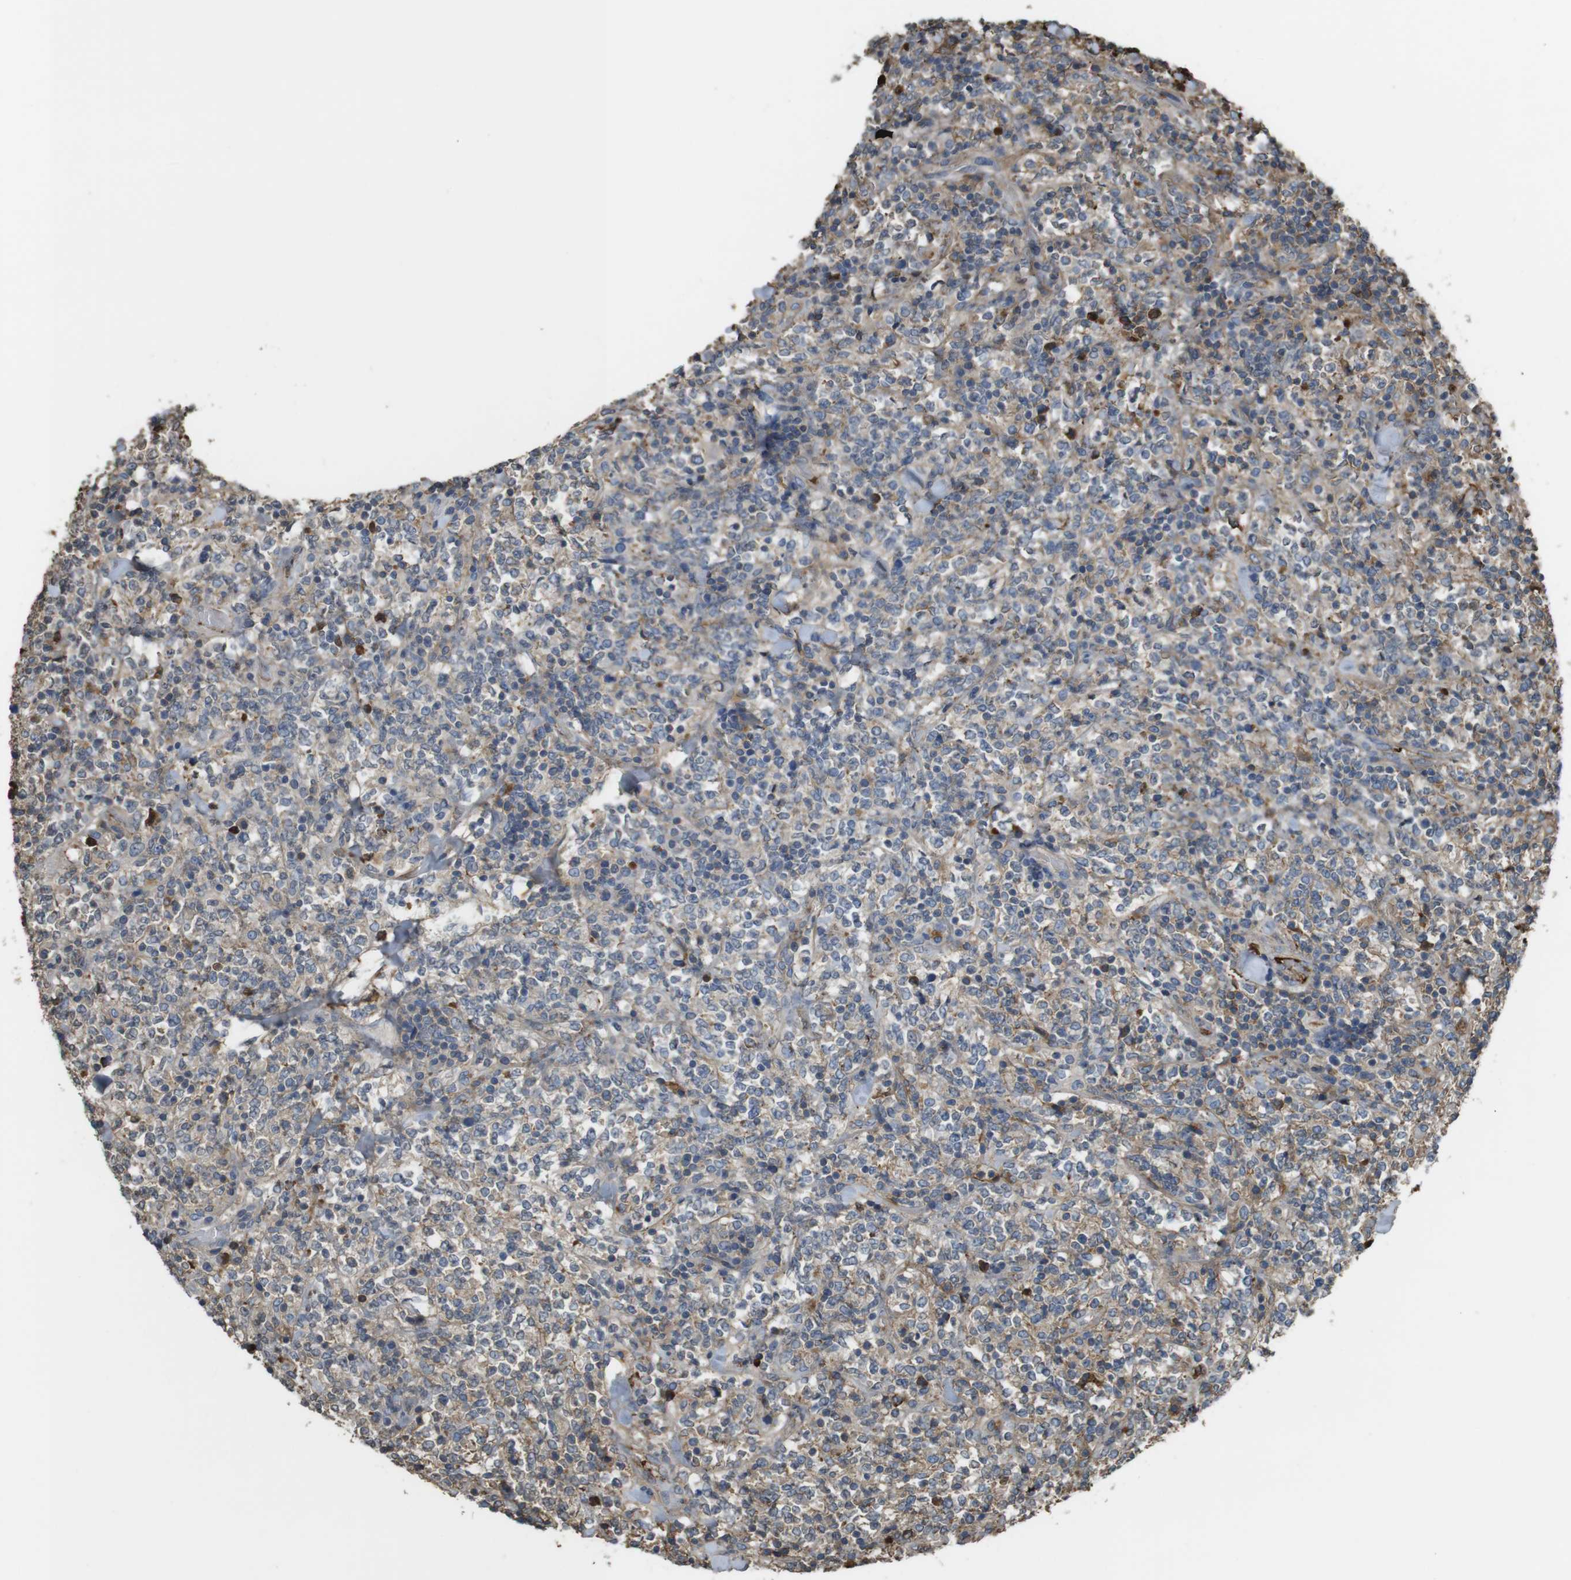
{"staining": {"intensity": "moderate", "quantity": "<25%", "location": "cytoplasmic/membranous"}, "tissue": "lymphoma", "cell_type": "Tumor cells", "image_type": "cancer", "snomed": [{"axis": "morphology", "description": "Malignant lymphoma, non-Hodgkin's type, High grade"}, {"axis": "topography", "description": "Soft tissue"}], "caption": "A high-resolution histopathology image shows IHC staining of high-grade malignant lymphoma, non-Hodgkin's type, which reveals moderate cytoplasmic/membranous positivity in about <25% of tumor cells.", "gene": "LTBP4", "patient": {"sex": "male", "age": 18}}